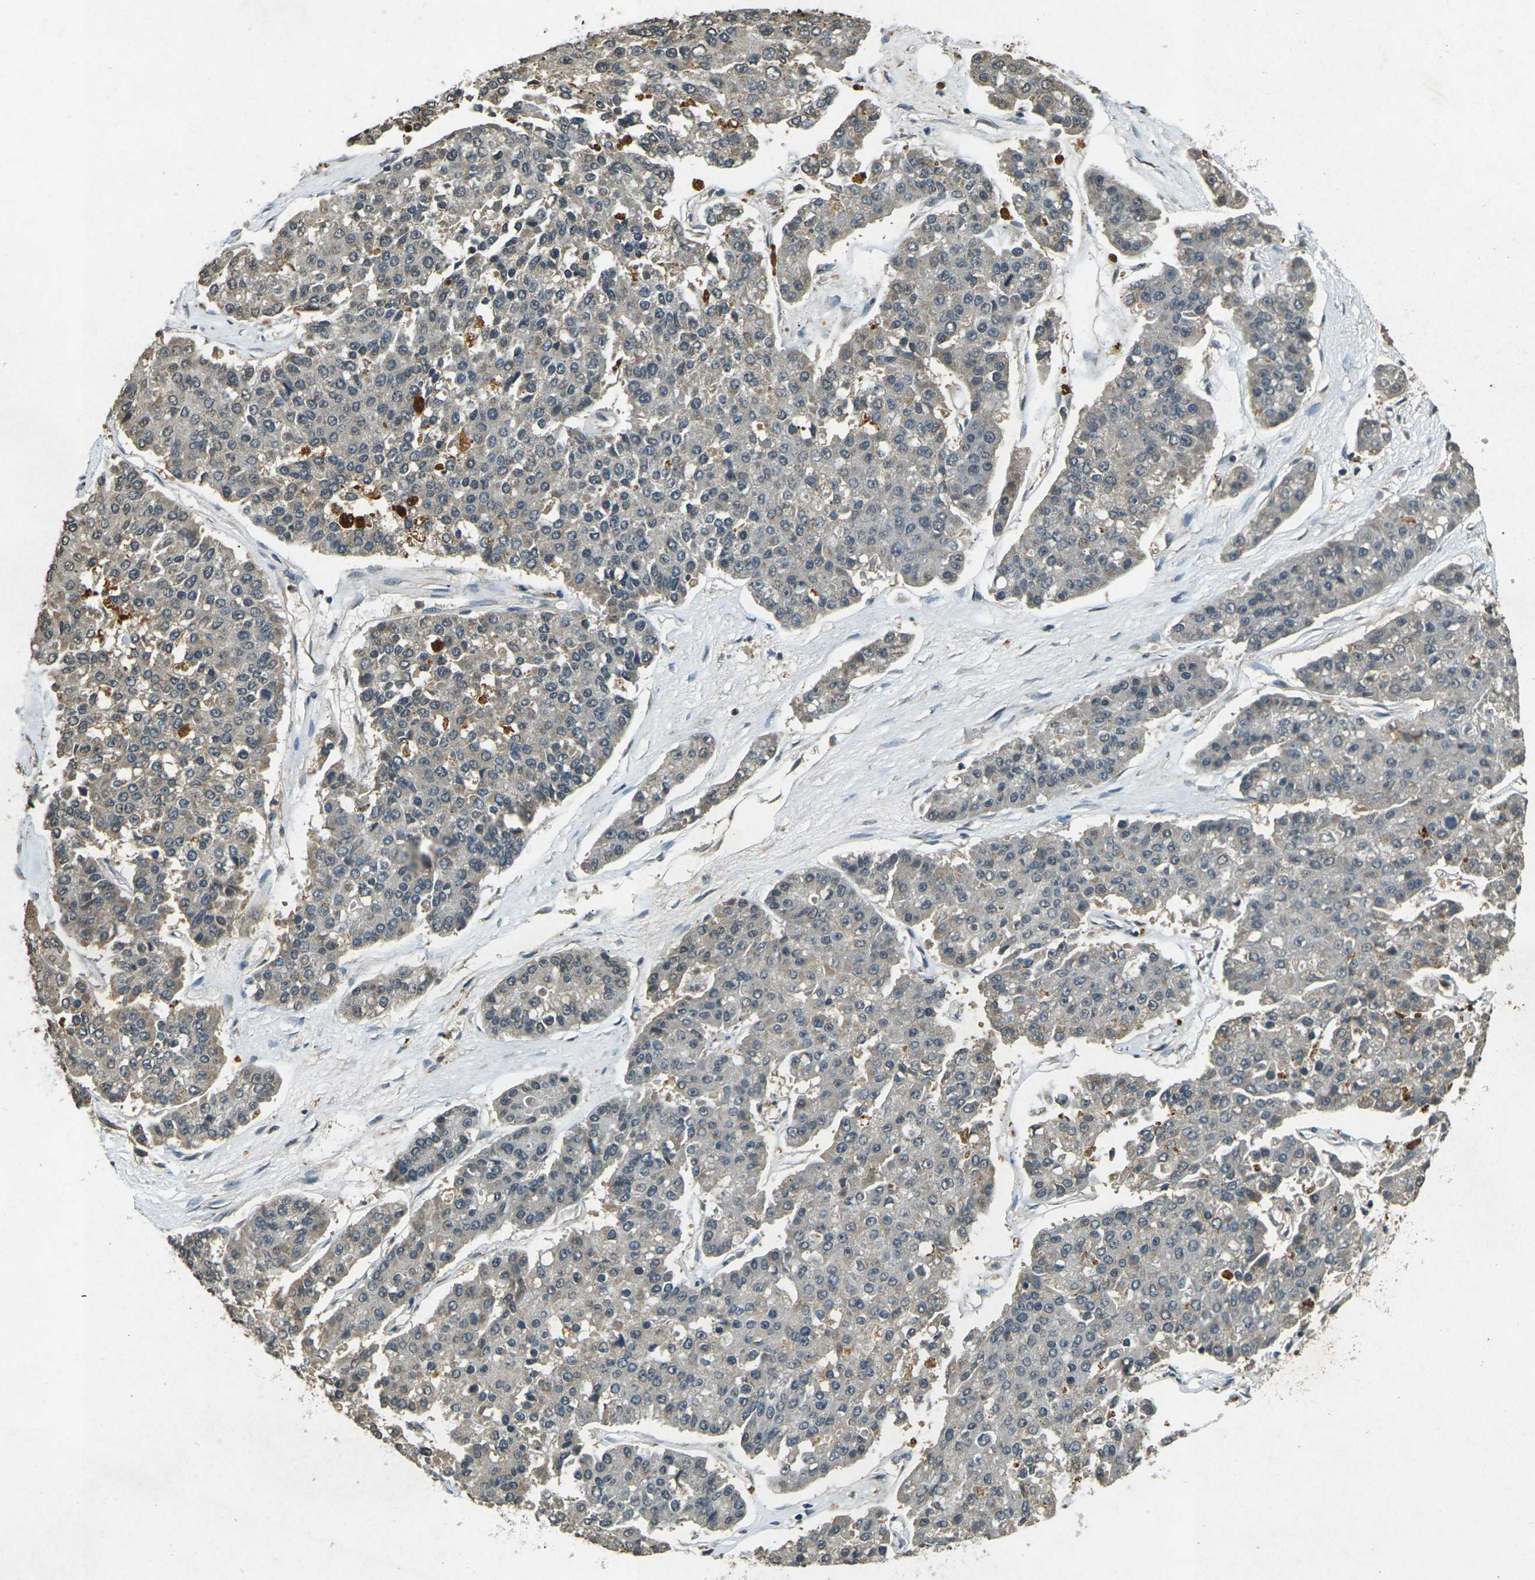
{"staining": {"intensity": "weak", "quantity": "<25%", "location": "cytoplasmic/membranous"}, "tissue": "pancreatic cancer", "cell_type": "Tumor cells", "image_type": "cancer", "snomed": [{"axis": "morphology", "description": "Adenocarcinoma, NOS"}, {"axis": "topography", "description": "Pancreas"}], "caption": "Immunohistochemistry photomicrograph of human pancreatic adenocarcinoma stained for a protein (brown), which exhibits no staining in tumor cells. (DAB immunohistochemistry with hematoxylin counter stain).", "gene": "PDE2A", "patient": {"sex": "male", "age": 50}}